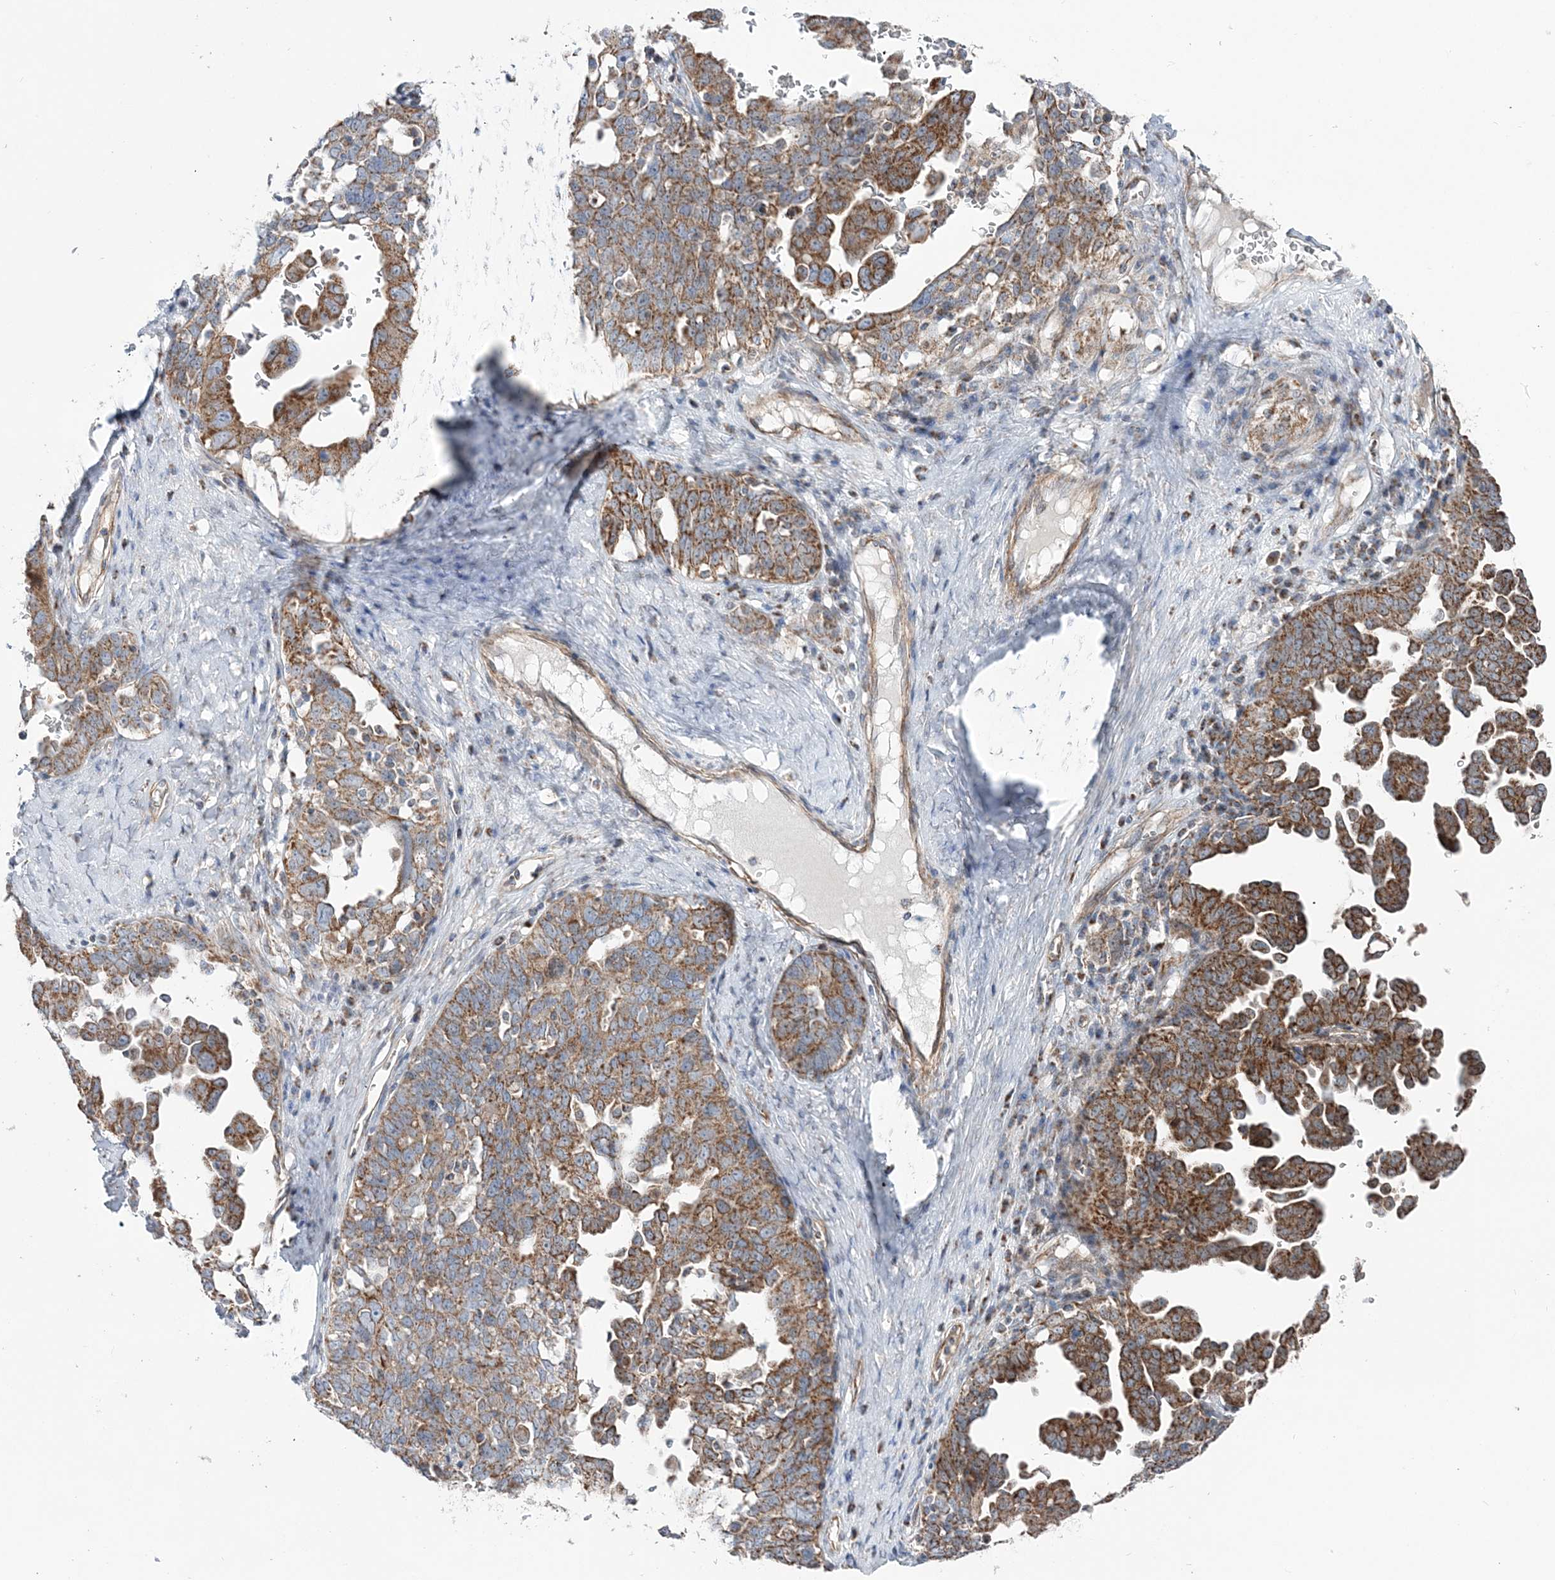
{"staining": {"intensity": "moderate", "quantity": ">75%", "location": "cytoplasmic/membranous"}, "tissue": "ovarian cancer", "cell_type": "Tumor cells", "image_type": "cancer", "snomed": [{"axis": "morphology", "description": "Carcinoma, endometroid"}, {"axis": "topography", "description": "Ovary"}], "caption": "Protein expression analysis of ovarian cancer (endometroid carcinoma) exhibits moderate cytoplasmic/membranous expression in about >75% of tumor cells. The protein of interest is stained brown, and the nuclei are stained in blue (DAB (3,3'-diaminobenzidine) IHC with brightfield microscopy, high magnification).", "gene": "OPA1", "patient": {"sex": "female", "age": 62}}